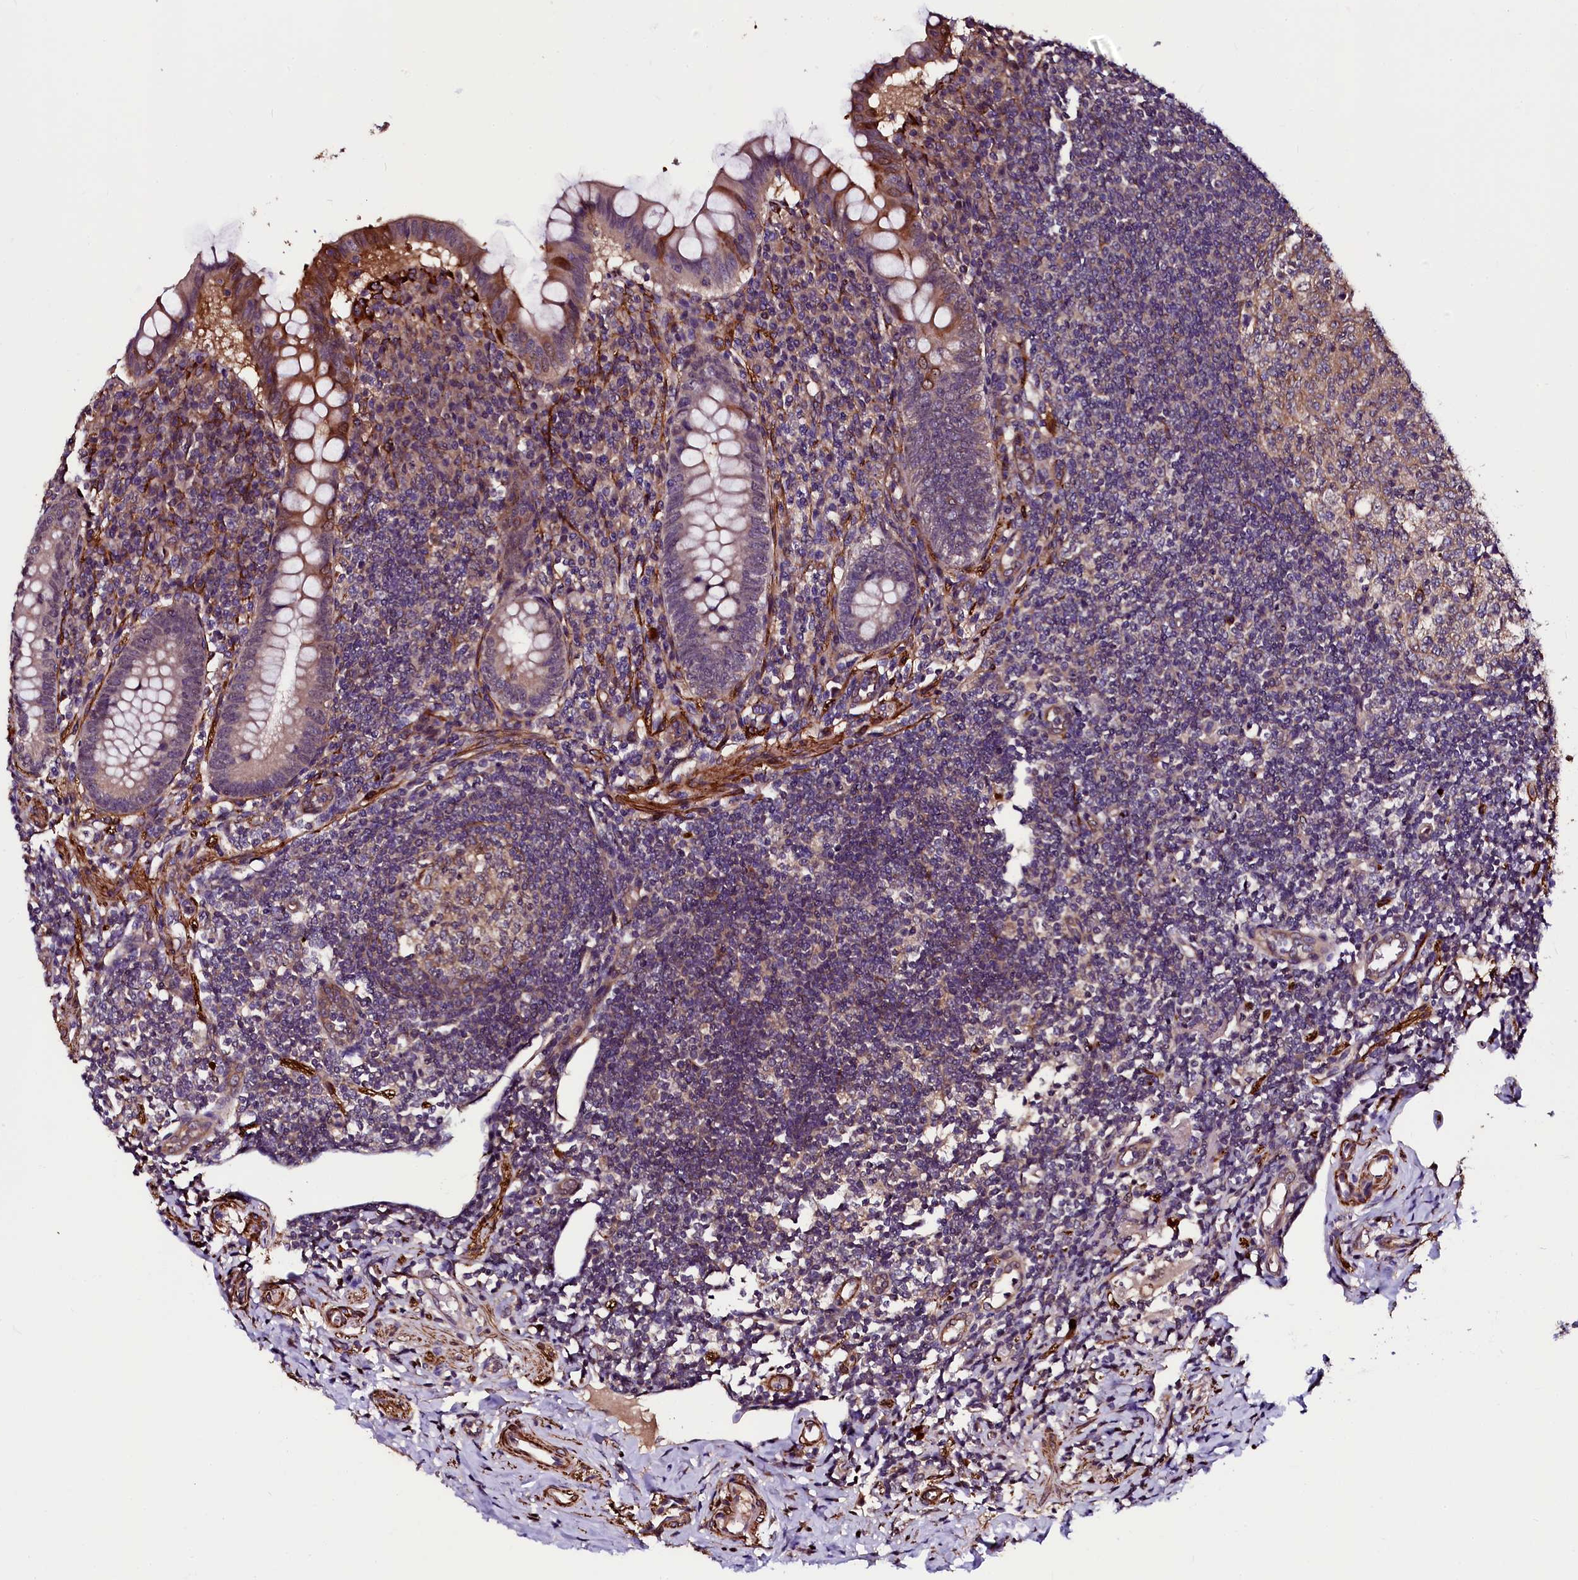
{"staining": {"intensity": "moderate", "quantity": "25%-75%", "location": "cytoplasmic/membranous,nuclear"}, "tissue": "appendix", "cell_type": "Glandular cells", "image_type": "normal", "snomed": [{"axis": "morphology", "description": "Normal tissue, NOS"}, {"axis": "topography", "description": "Appendix"}], "caption": "Immunohistochemical staining of unremarkable human appendix shows medium levels of moderate cytoplasmic/membranous,nuclear staining in about 25%-75% of glandular cells.", "gene": "N4BP1", "patient": {"sex": "female", "age": 33}}